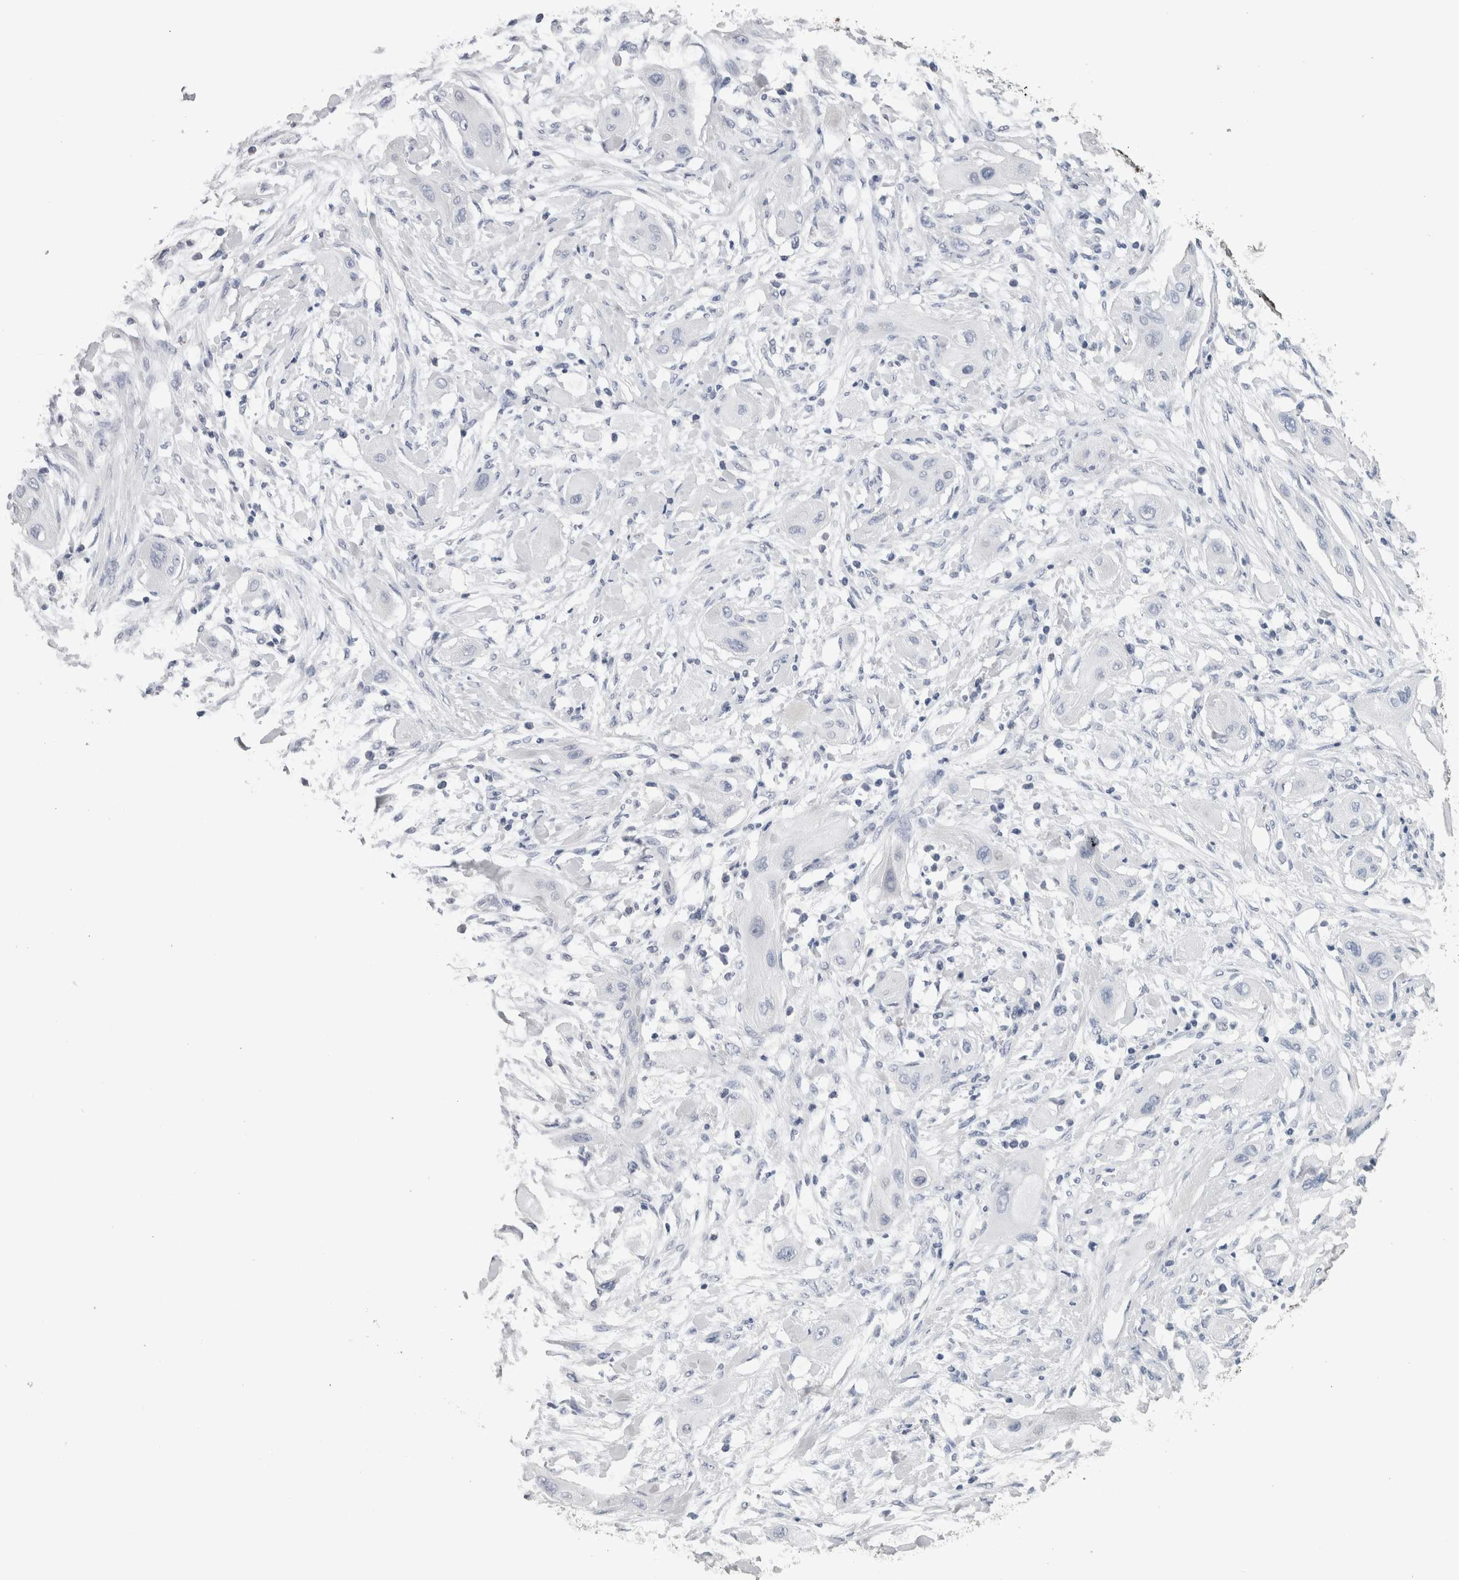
{"staining": {"intensity": "negative", "quantity": "none", "location": "none"}, "tissue": "lung cancer", "cell_type": "Tumor cells", "image_type": "cancer", "snomed": [{"axis": "morphology", "description": "Squamous cell carcinoma, NOS"}, {"axis": "topography", "description": "Lung"}], "caption": "High power microscopy photomicrograph of an immunohistochemistry photomicrograph of lung cancer, revealing no significant staining in tumor cells.", "gene": "CA8", "patient": {"sex": "female", "age": 47}}